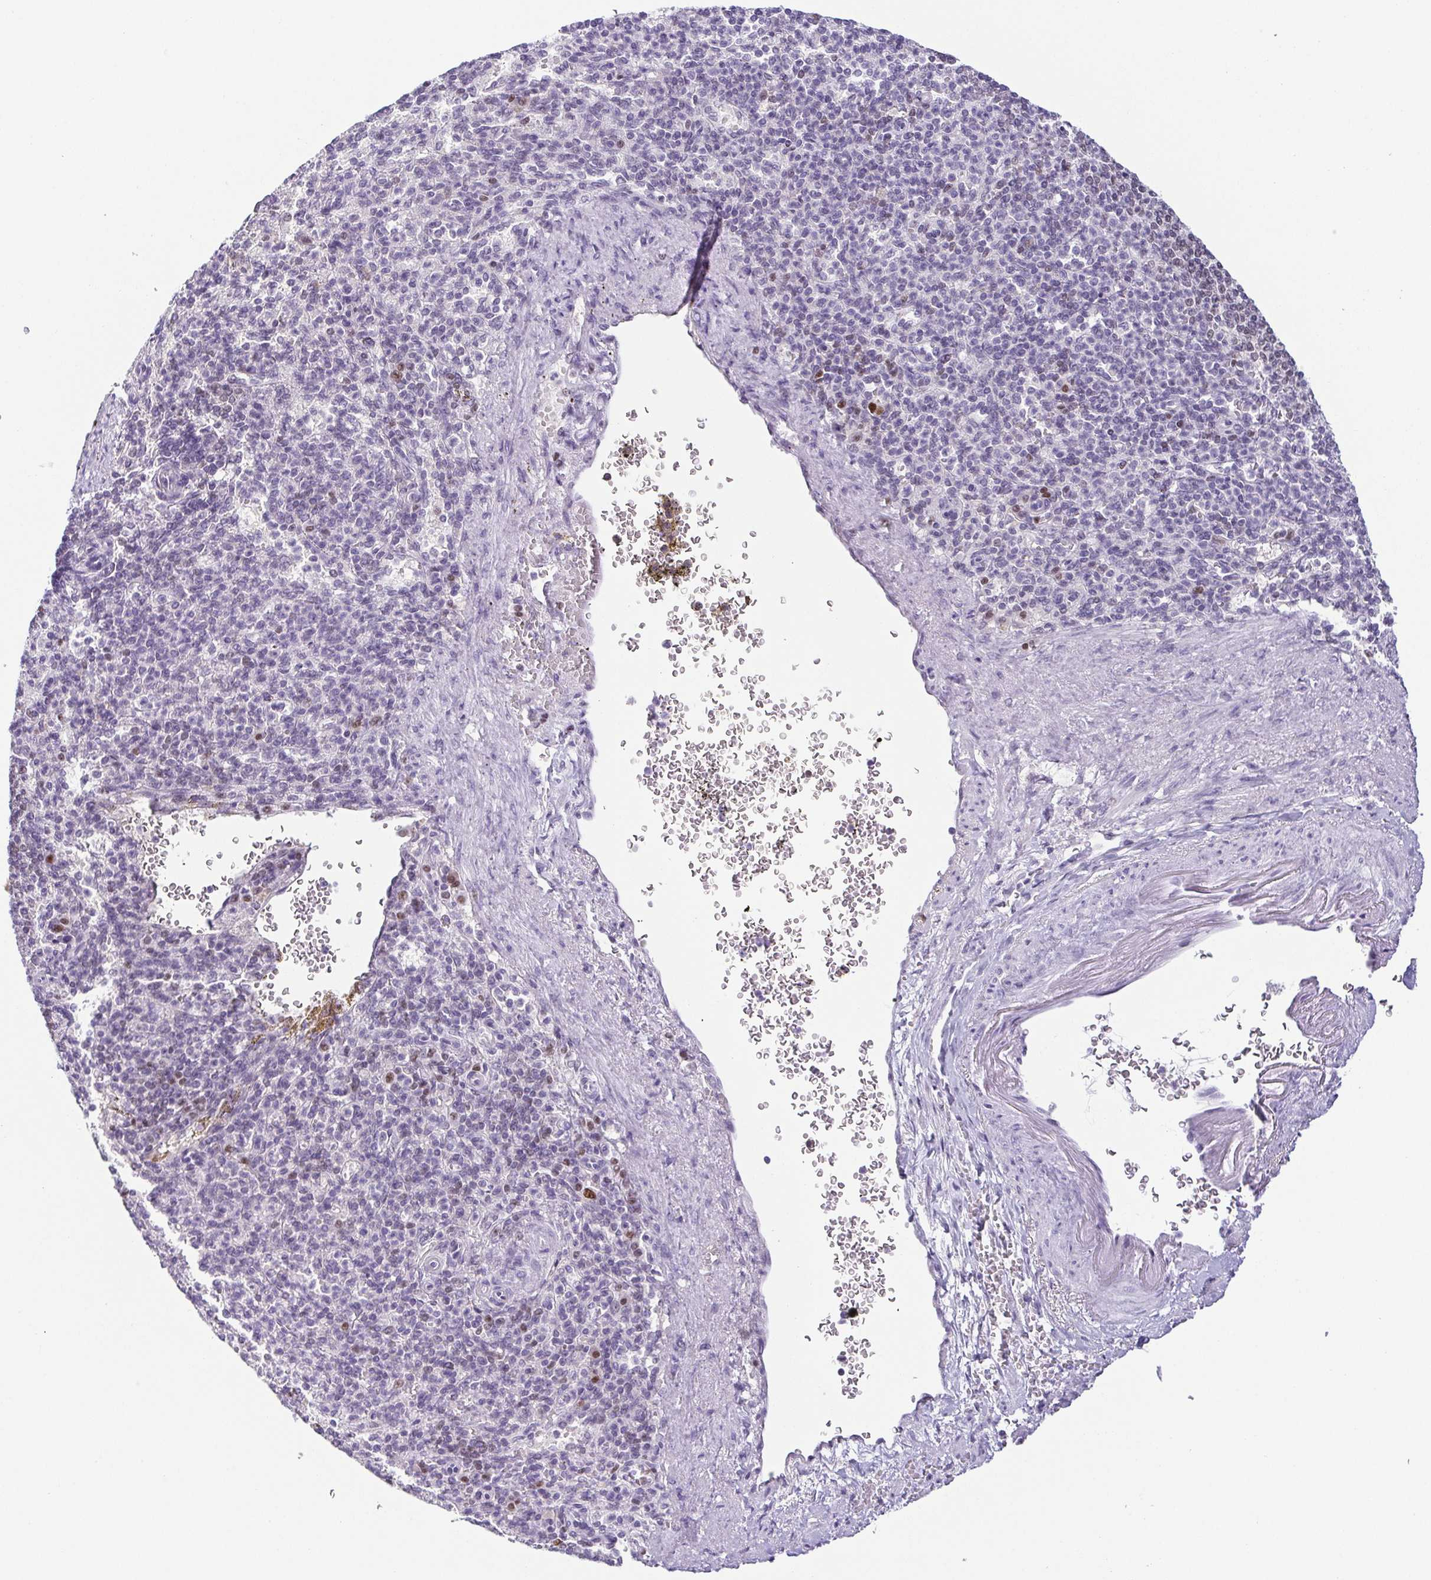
{"staining": {"intensity": "moderate", "quantity": "<25%", "location": "nuclear"}, "tissue": "spleen", "cell_type": "Cells in red pulp", "image_type": "normal", "snomed": [{"axis": "morphology", "description": "Normal tissue, NOS"}, {"axis": "topography", "description": "Spleen"}], "caption": "A high-resolution image shows IHC staining of unremarkable spleen, which reveals moderate nuclear staining in approximately <25% of cells in red pulp. Nuclei are stained in blue.", "gene": "TCF3", "patient": {"sex": "female", "age": 74}}